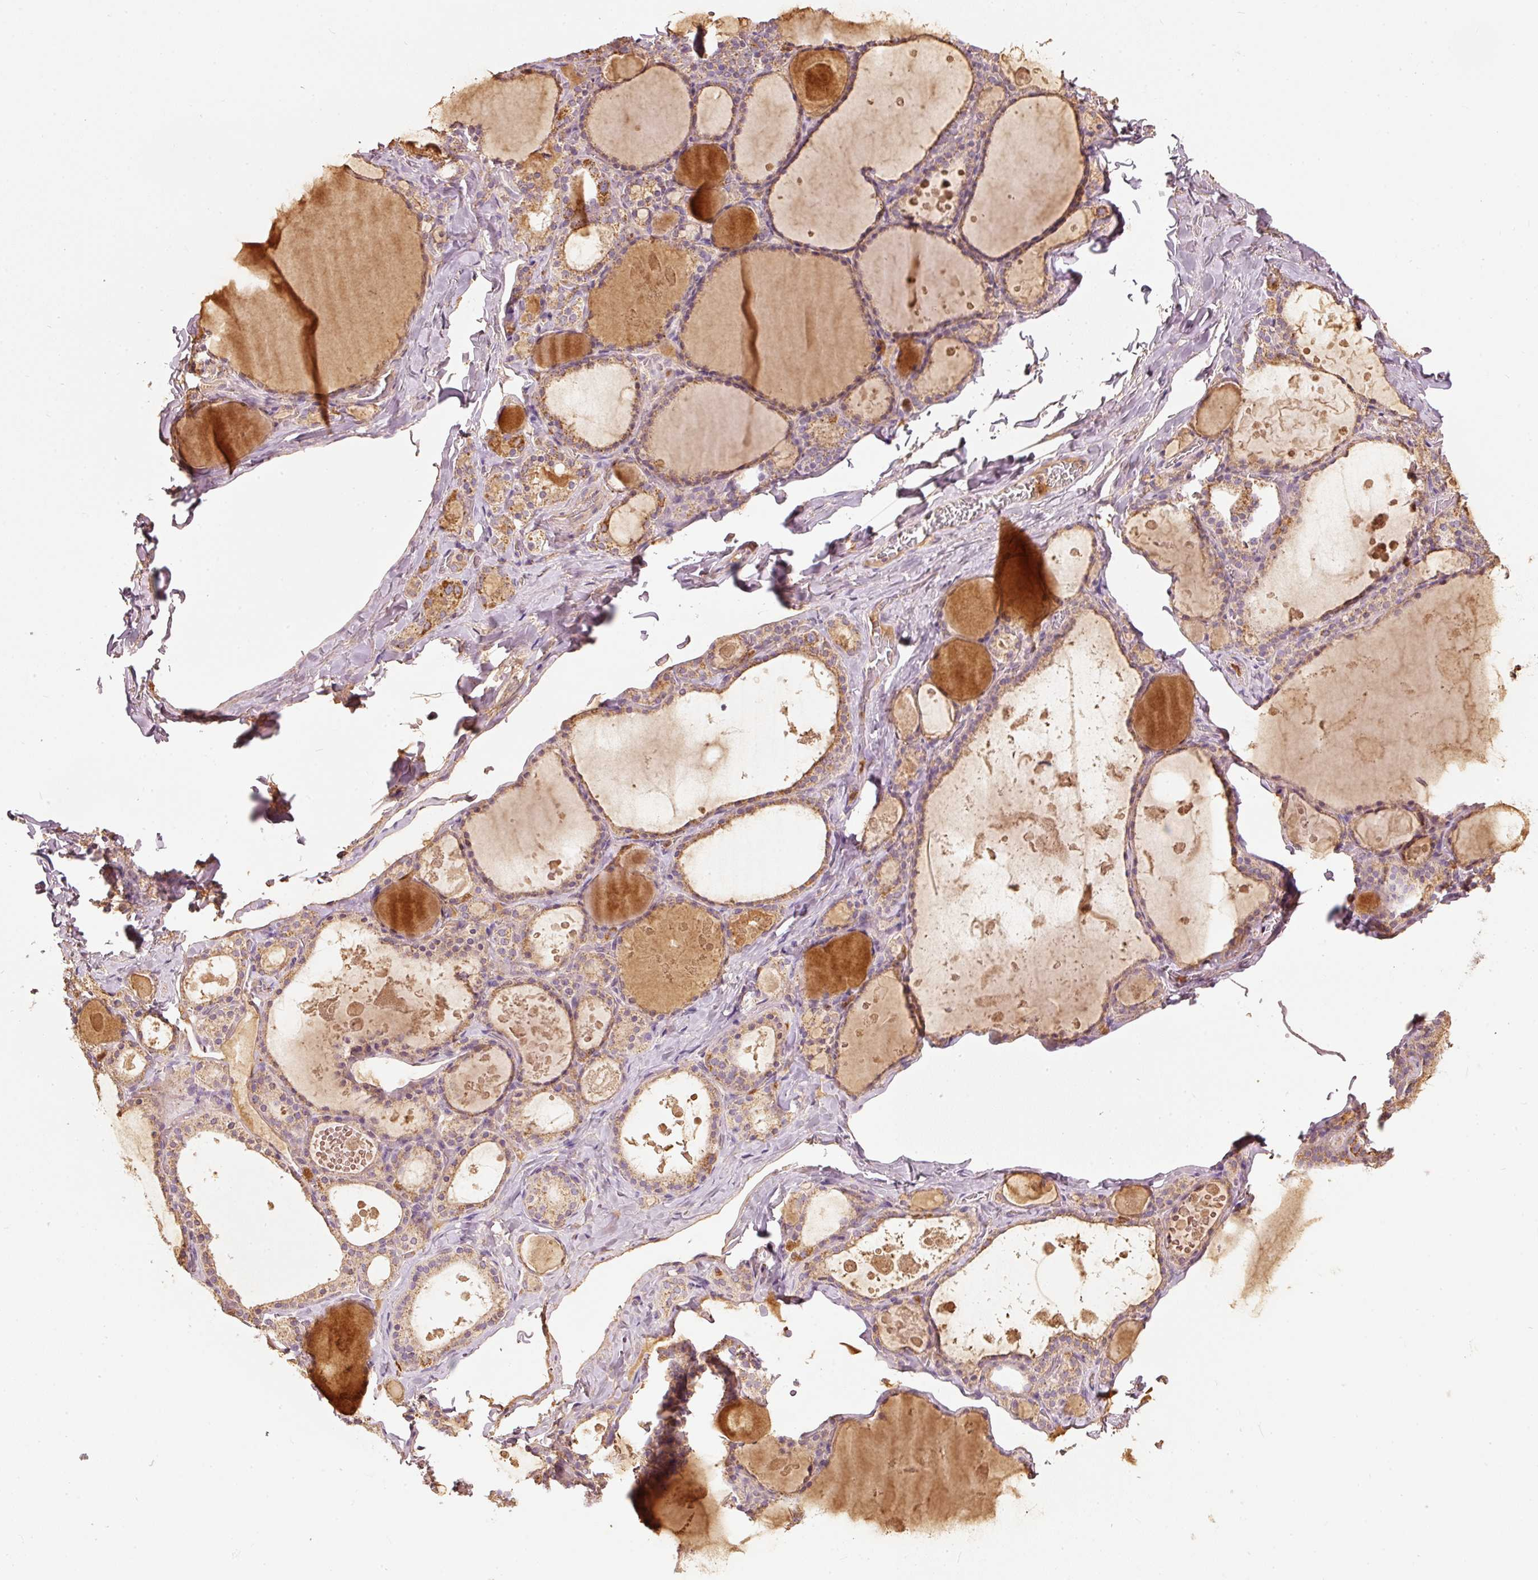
{"staining": {"intensity": "moderate", "quantity": ">75%", "location": "cytoplasmic/membranous"}, "tissue": "thyroid gland", "cell_type": "Glandular cells", "image_type": "normal", "snomed": [{"axis": "morphology", "description": "Normal tissue, NOS"}, {"axis": "topography", "description": "Thyroid gland"}], "caption": "Immunohistochemical staining of benign thyroid gland shows >75% levels of moderate cytoplasmic/membranous protein positivity in approximately >75% of glandular cells.", "gene": "PSENEN", "patient": {"sex": "male", "age": 56}}